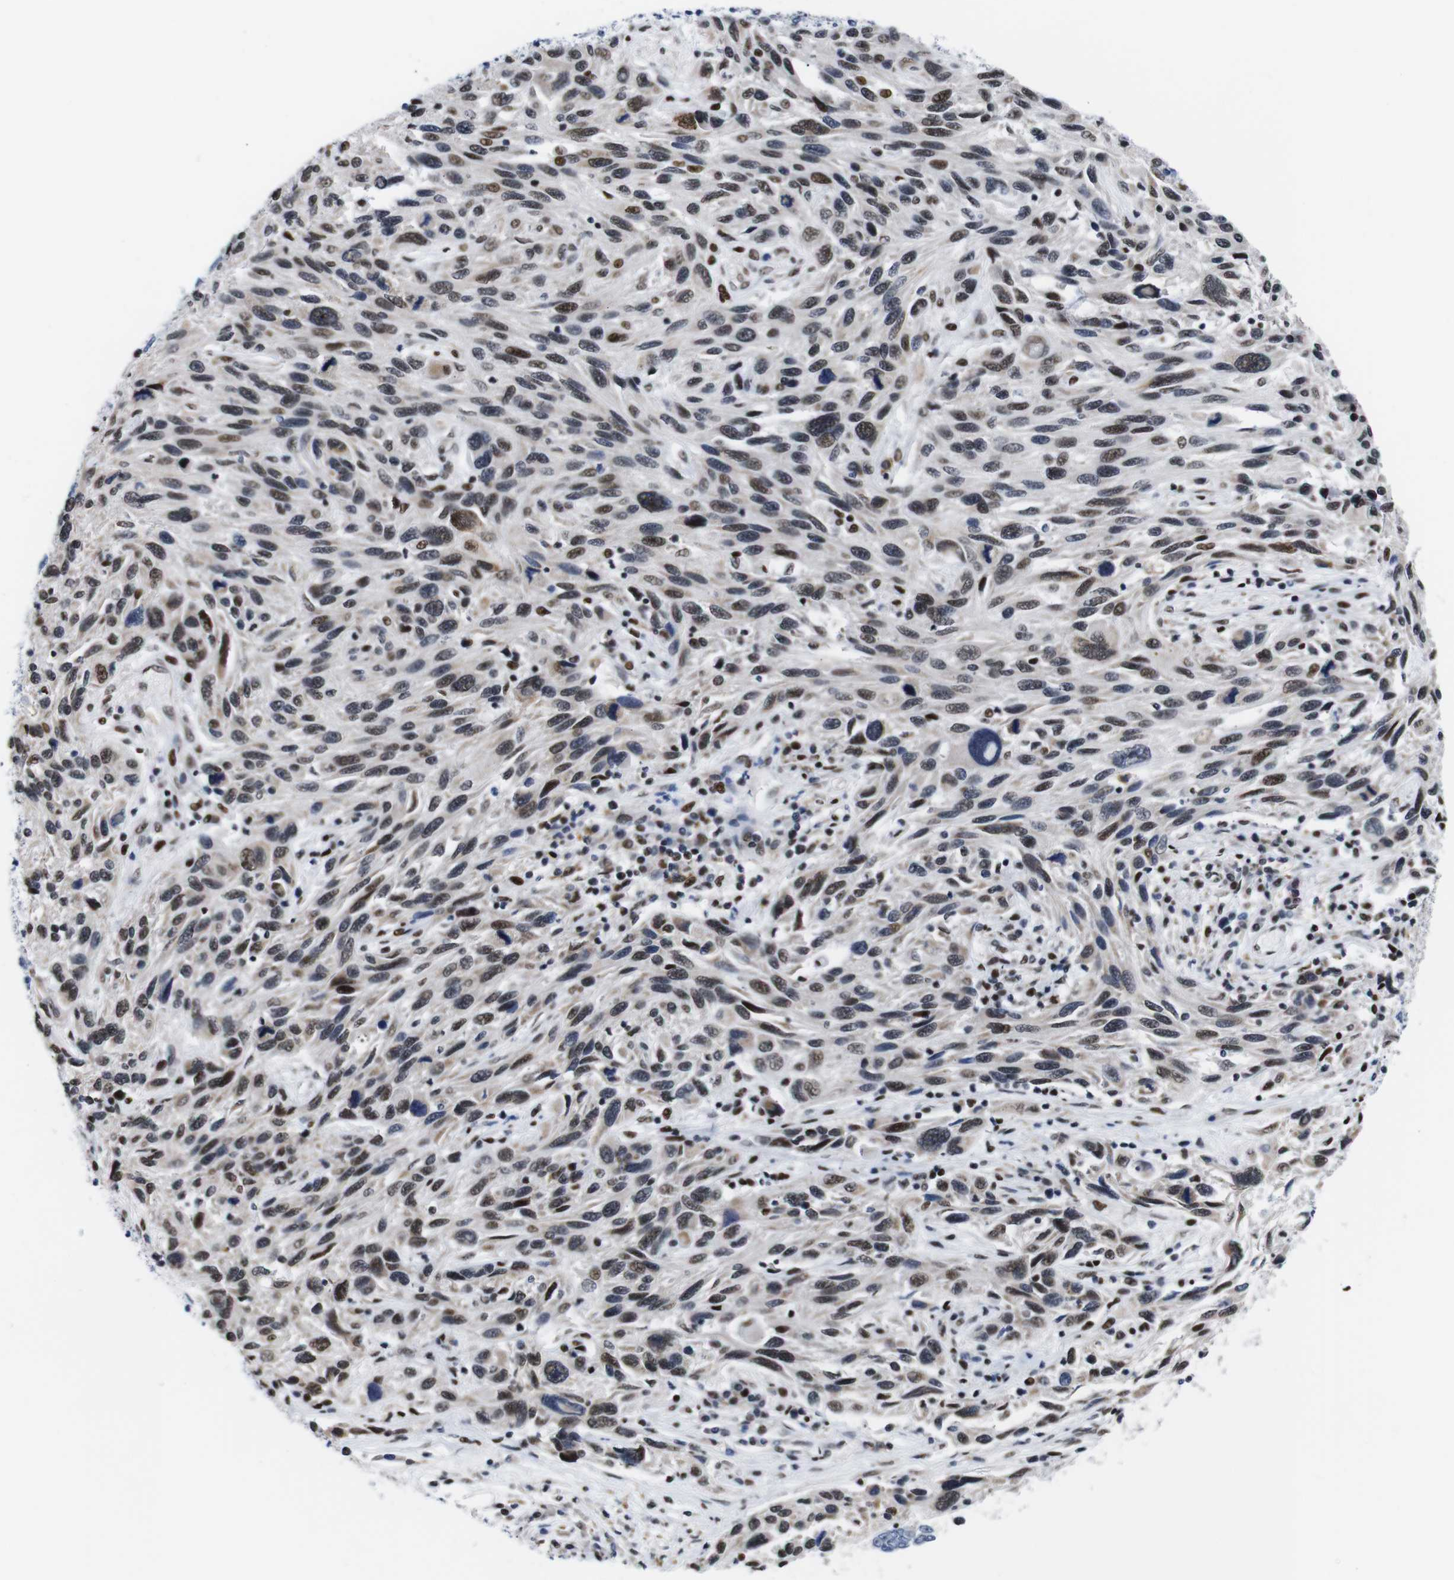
{"staining": {"intensity": "moderate", "quantity": "25%-75%", "location": "nuclear"}, "tissue": "melanoma", "cell_type": "Tumor cells", "image_type": "cancer", "snomed": [{"axis": "morphology", "description": "Malignant melanoma, NOS"}, {"axis": "topography", "description": "Skin"}], "caption": "A brown stain shows moderate nuclear expression of a protein in human malignant melanoma tumor cells.", "gene": "GATA6", "patient": {"sex": "male", "age": 53}}